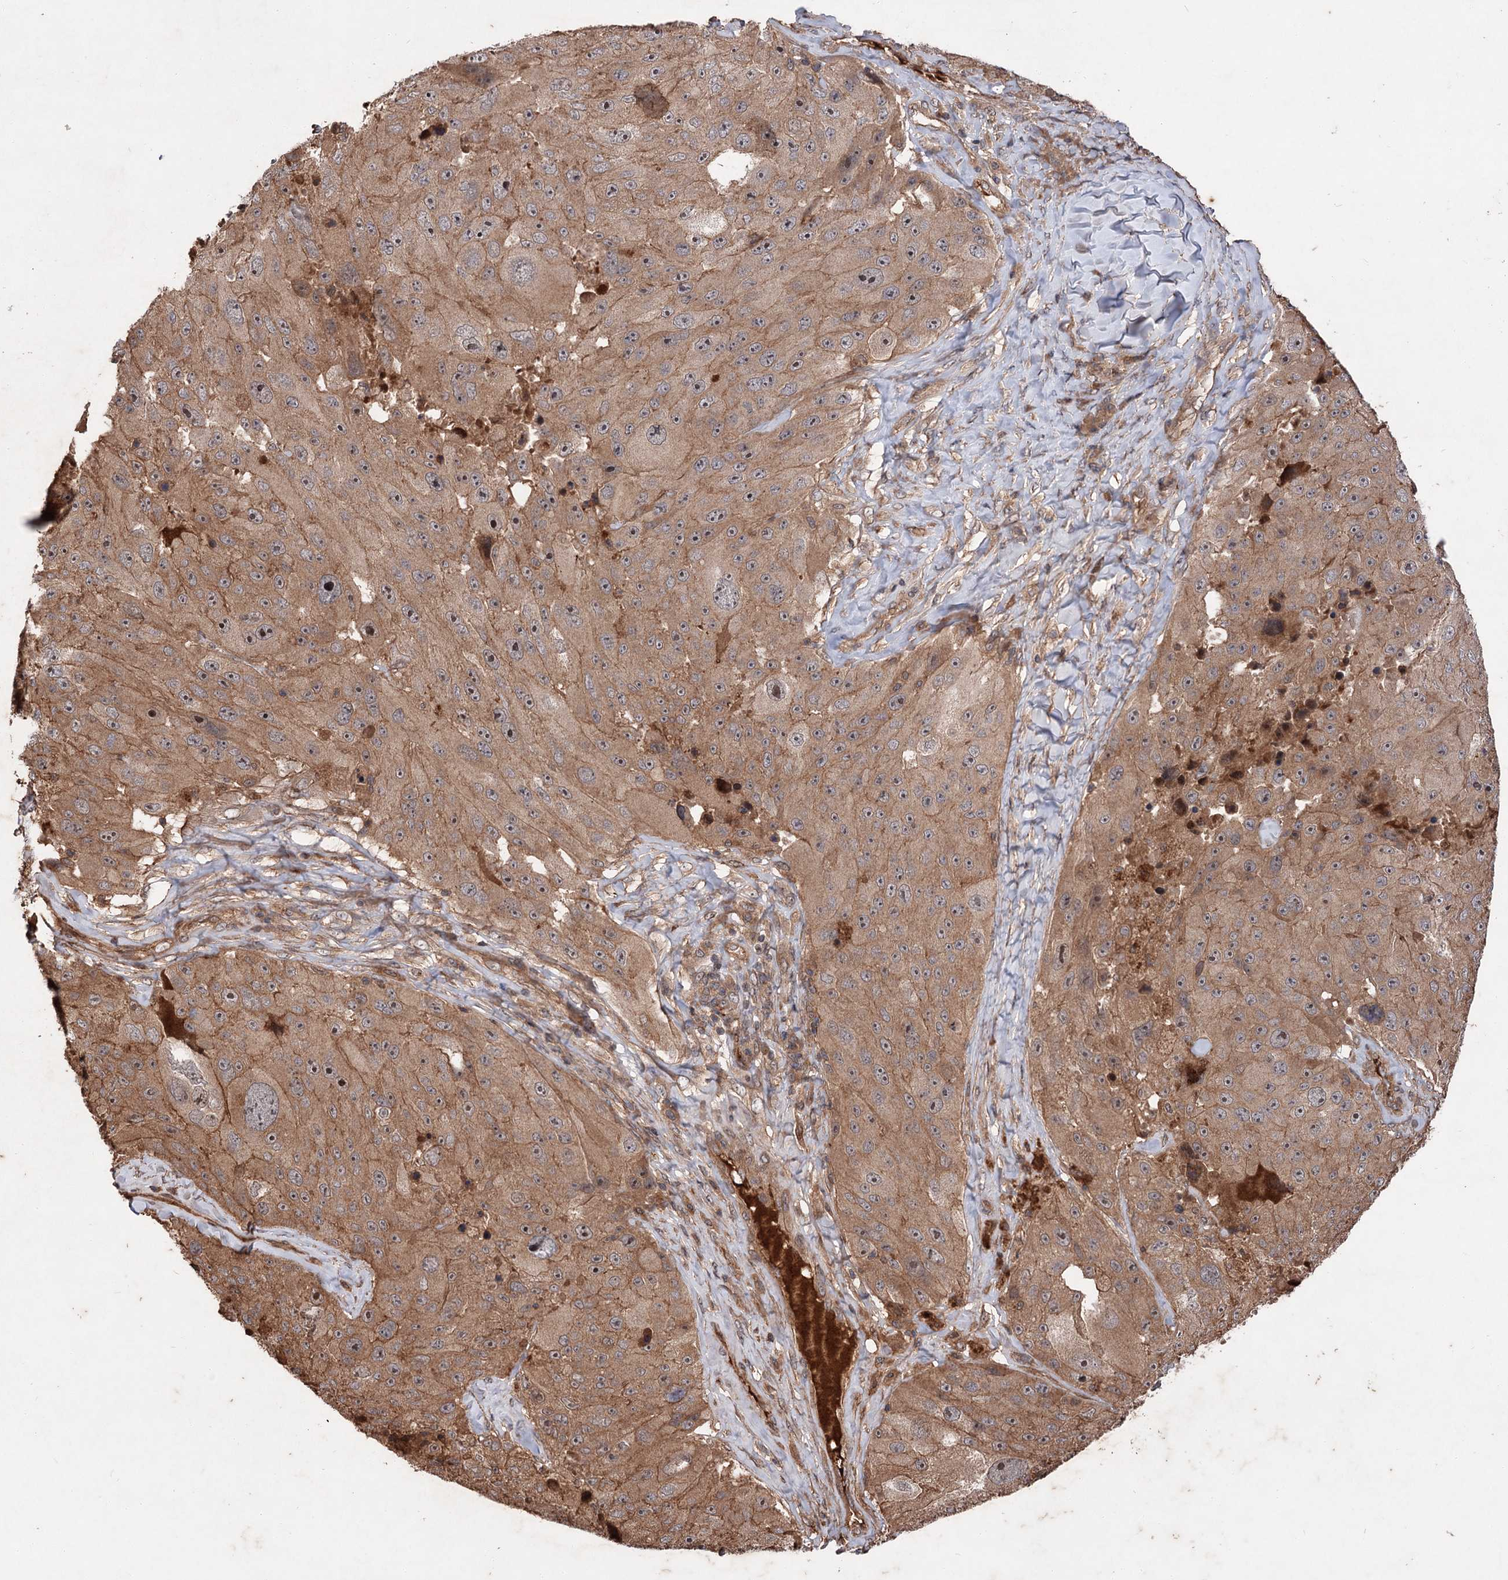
{"staining": {"intensity": "moderate", "quantity": ">75%", "location": "cytoplasmic/membranous,nuclear"}, "tissue": "melanoma", "cell_type": "Tumor cells", "image_type": "cancer", "snomed": [{"axis": "morphology", "description": "Malignant melanoma, Metastatic site"}, {"axis": "topography", "description": "Lymph node"}], "caption": "This micrograph shows immunohistochemistry staining of melanoma, with medium moderate cytoplasmic/membranous and nuclear expression in approximately >75% of tumor cells.", "gene": "ADK", "patient": {"sex": "male", "age": 62}}